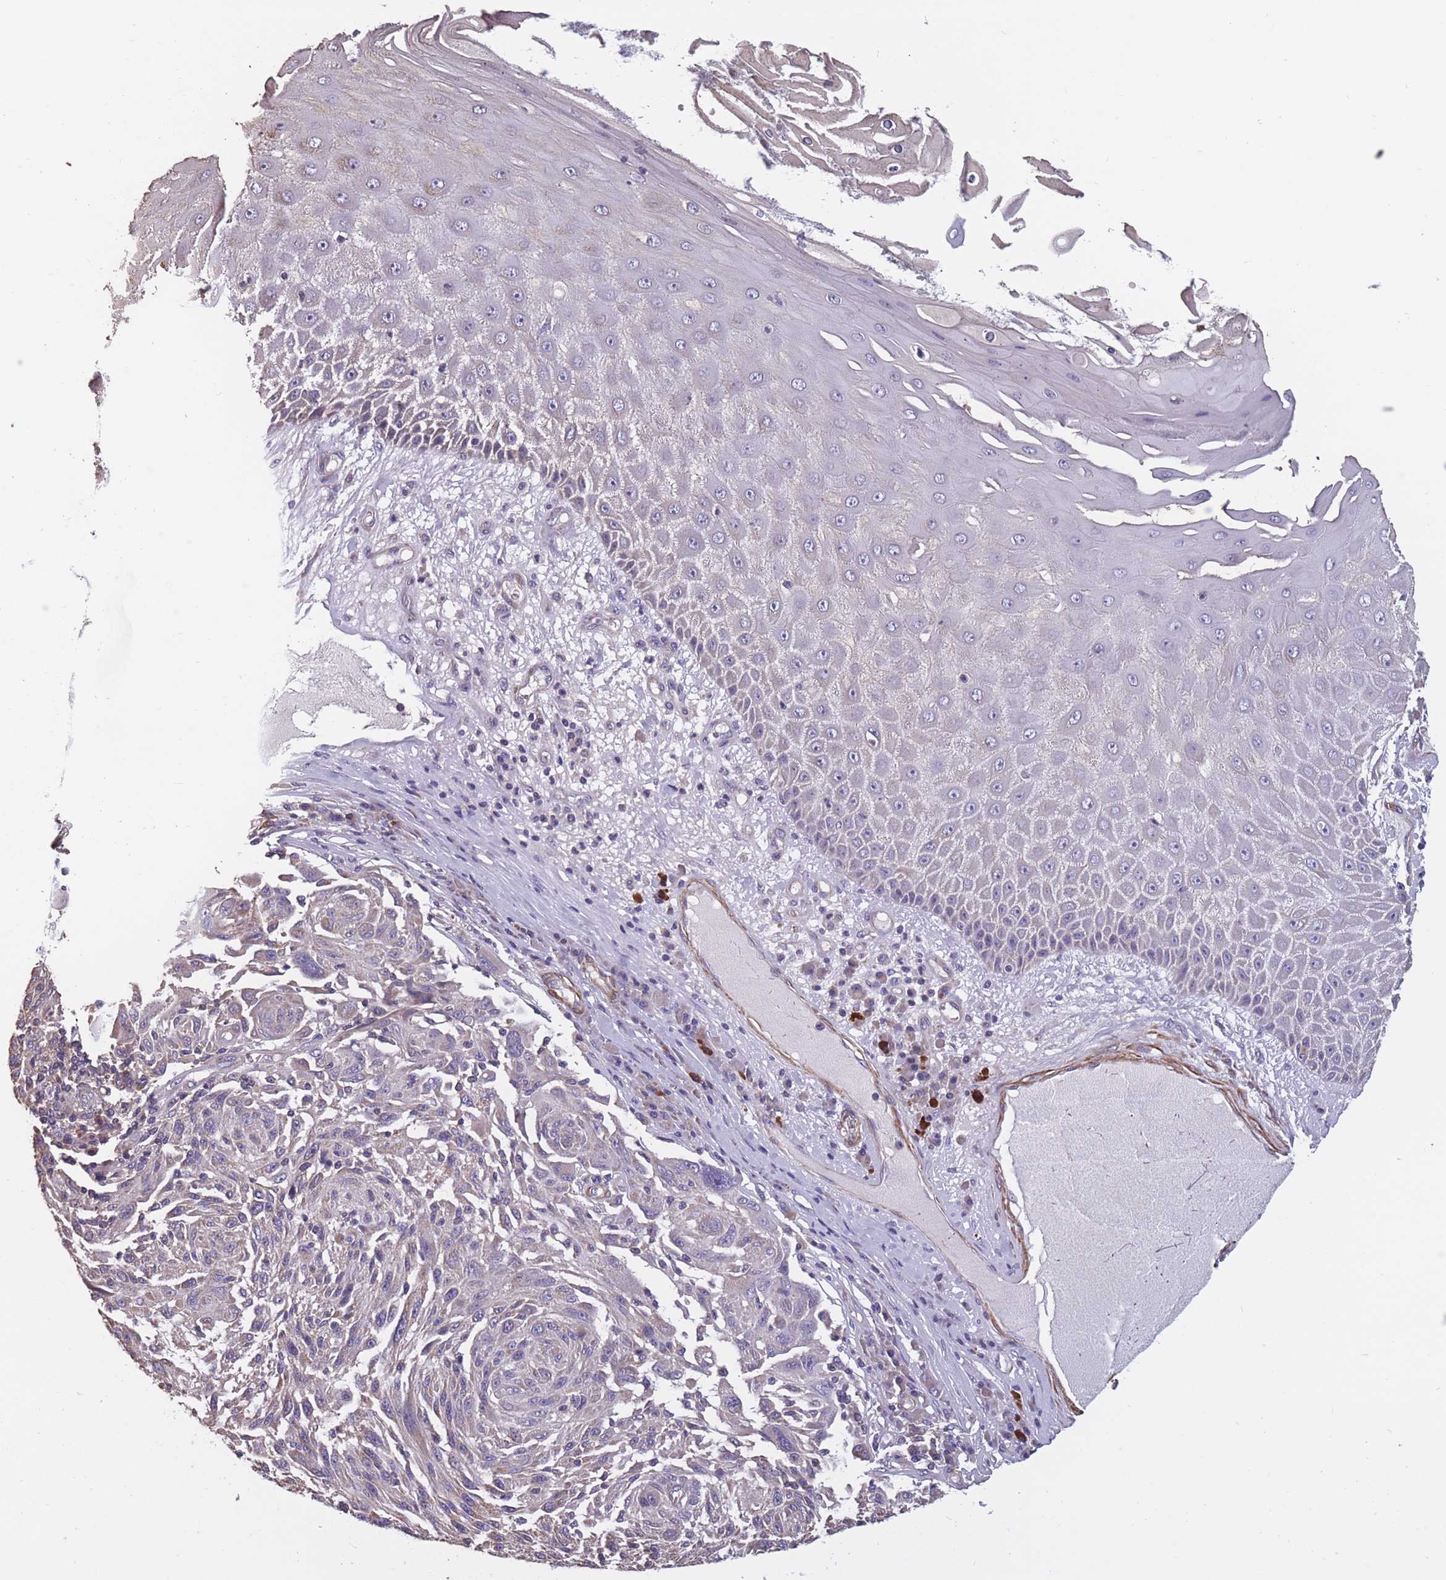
{"staining": {"intensity": "weak", "quantity": "25%-75%", "location": "cytoplasmic/membranous"}, "tissue": "melanoma", "cell_type": "Tumor cells", "image_type": "cancer", "snomed": [{"axis": "morphology", "description": "Malignant melanoma, NOS"}, {"axis": "topography", "description": "Skin"}], "caption": "IHC of human melanoma shows low levels of weak cytoplasmic/membranous expression in approximately 25%-75% of tumor cells.", "gene": "TOMM40L", "patient": {"sex": "male", "age": 53}}